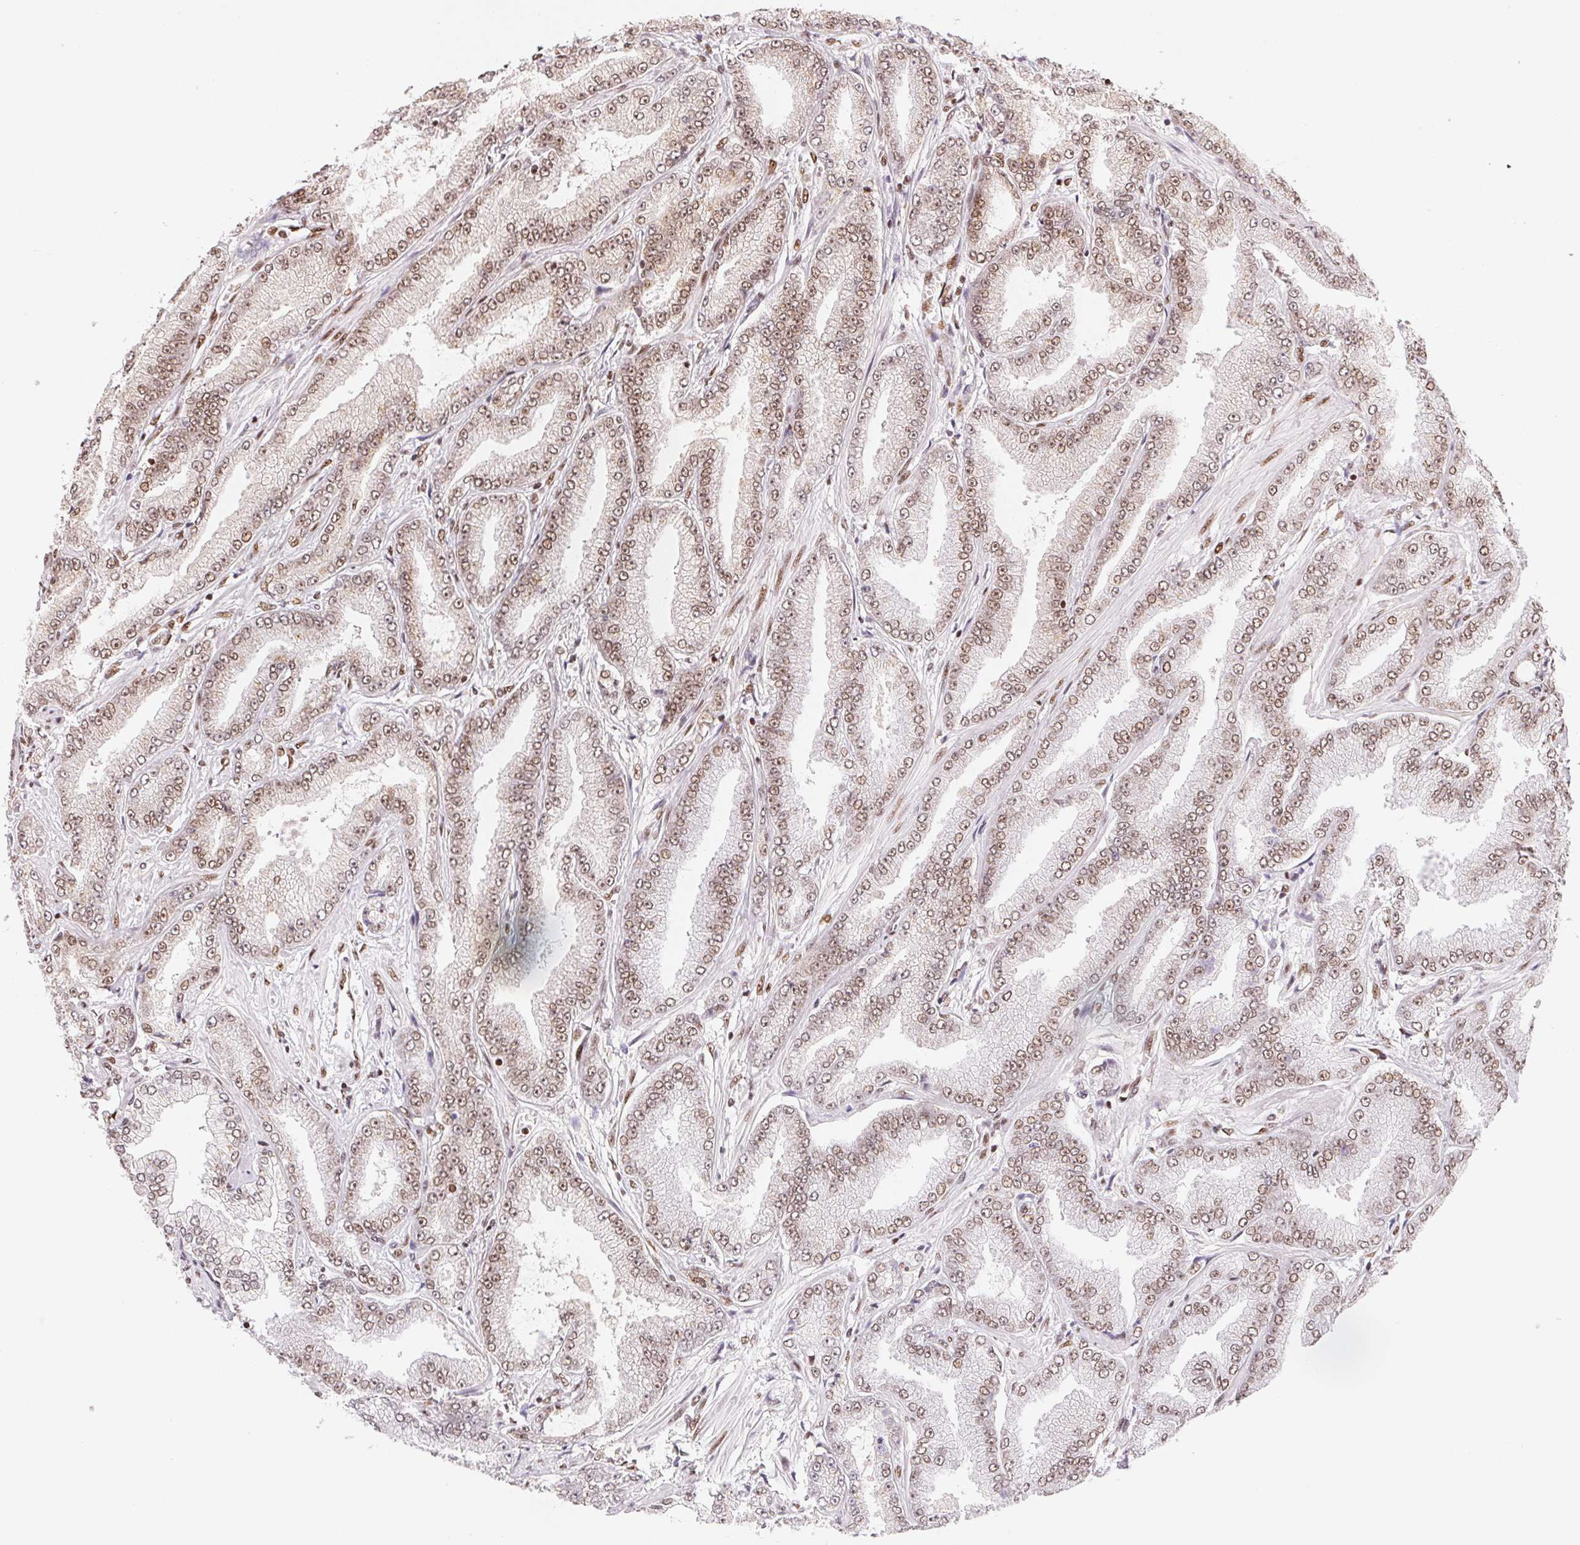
{"staining": {"intensity": "moderate", "quantity": ">75%", "location": "nuclear"}, "tissue": "prostate cancer", "cell_type": "Tumor cells", "image_type": "cancer", "snomed": [{"axis": "morphology", "description": "Adenocarcinoma, Low grade"}, {"axis": "topography", "description": "Prostate"}], "caption": "Approximately >75% of tumor cells in human low-grade adenocarcinoma (prostate) display moderate nuclear protein staining as visualized by brown immunohistochemical staining.", "gene": "ZNF80", "patient": {"sex": "male", "age": 55}}